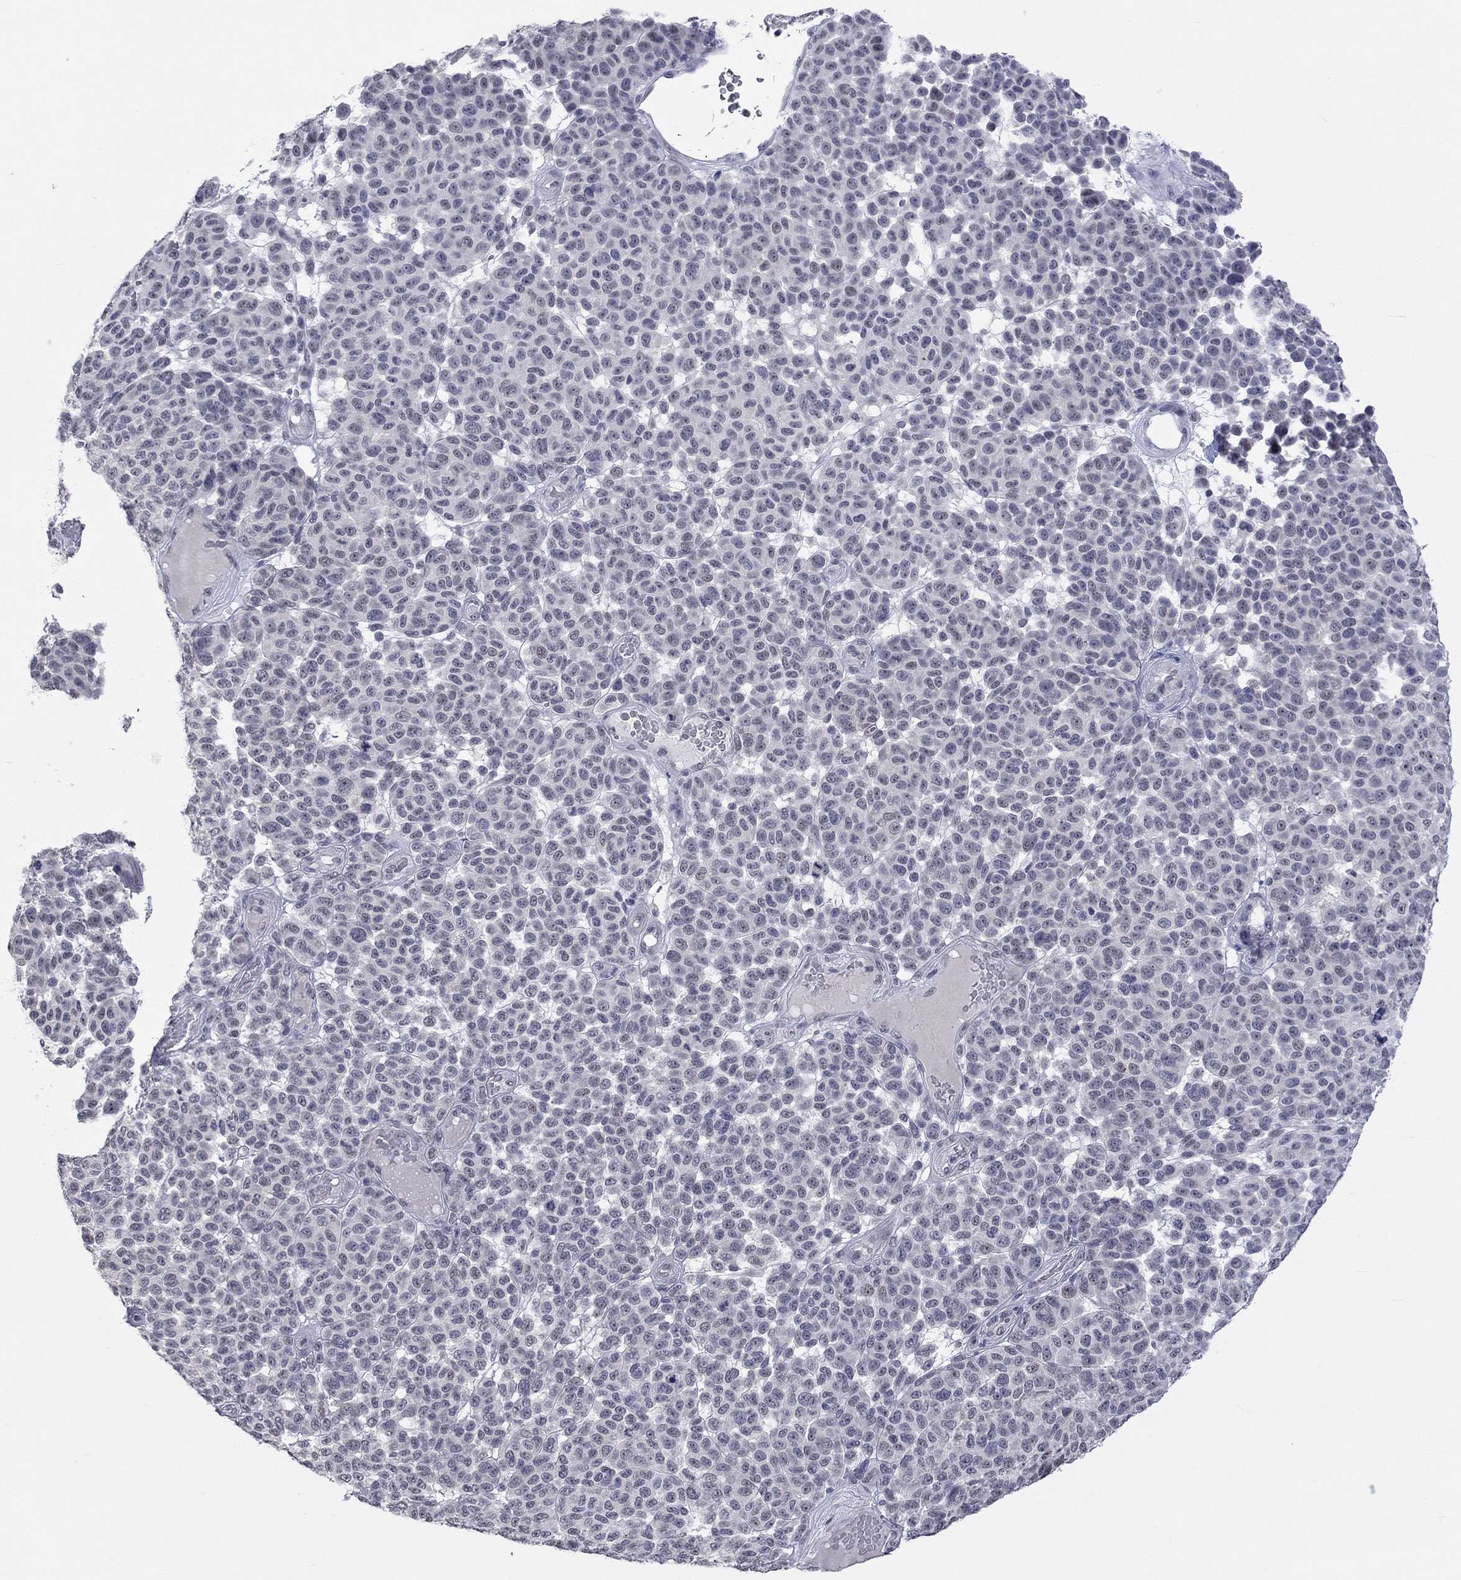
{"staining": {"intensity": "negative", "quantity": "none", "location": "none"}, "tissue": "melanoma", "cell_type": "Tumor cells", "image_type": "cancer", "snomed": [{"axis": "morphology", "description": "Malignant melanoma, NOS"}, {"axis": "topography", "description": "Skin"}], "caption": "Tumor cells show no significant positivity in melanoma.", "gene": "TMEM143", "patient": {"sex": "male", "age": 59}}